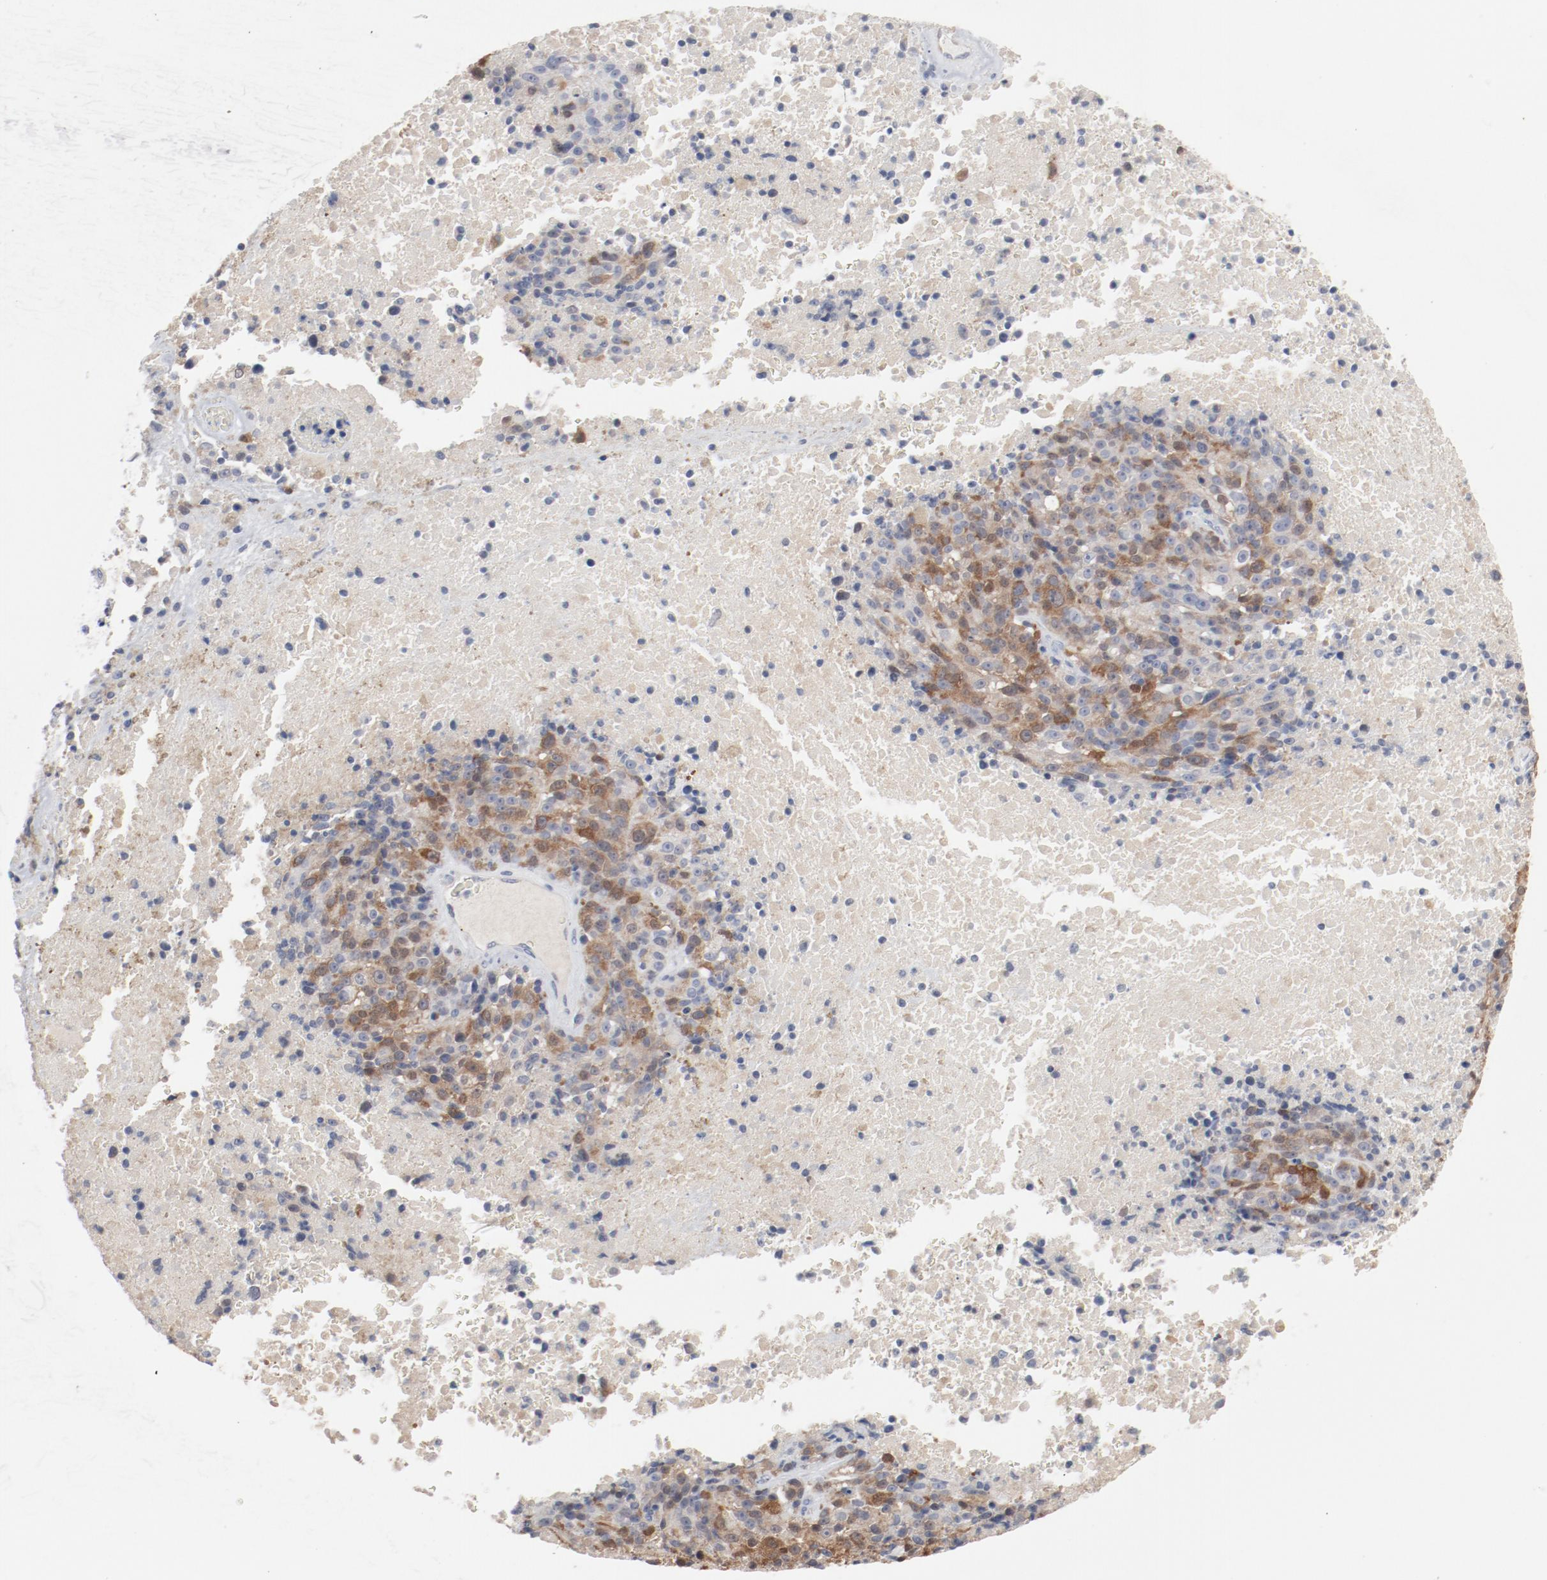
{"staining": {"intensity": "moderate", "quantity": "25%-75%", "location": "cytoplasmic/membranous"}, "tissue": "melanoma", "cell_type": "Tumor cells", "image_type": "cancer", "snomed": [{"axis": "morphology", "description": "Malignant melanoma, Metastatic site"}, {"axis": "topography", "description": "Cerebral cortex"}], "caption": "Immunohistochemical staining of human melanoma exhibits medium levels of moderate cytoplasmic/membranous staining in approximately 25%-75% of tumor cells.", "gene": "CDK1", "patient": {"sex": "female", "age": 52}}